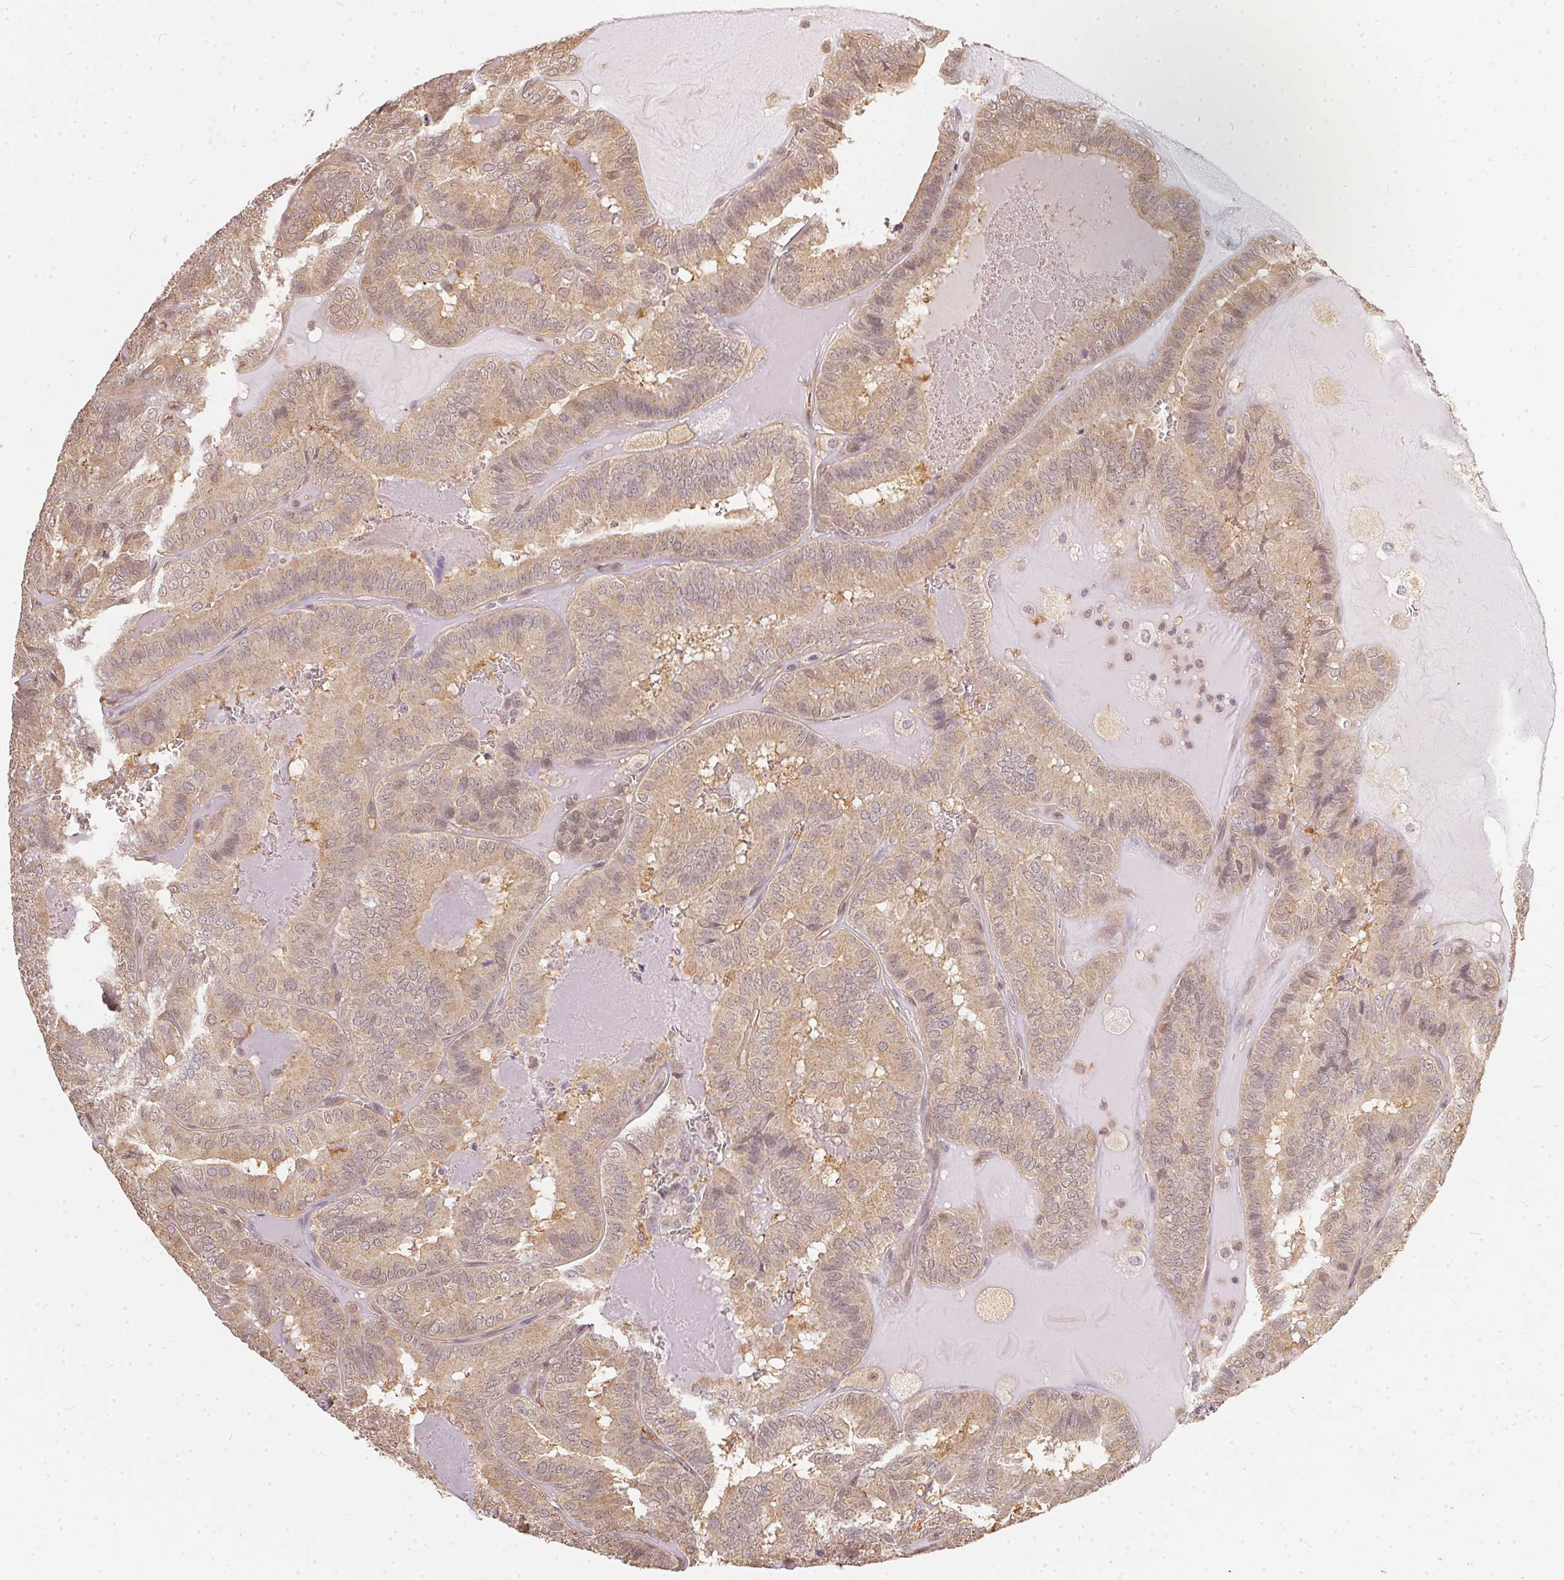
{"staining": {"intensity": "weak", "quantity": ">75%", "location": "cytoplasmic/membranous"}, "tissue": "thyroid cancer", "cell_type": "Tumor cells", "image_type": "cancer", "snomed": [{"axis": "morphology", "description": "Papillary adenocarcinoma, NOS"}, {"axis": "topography", "description": "Thyroid gland"}], "caption": "There is low levels of weak cytoplasmic/membranous expression in tumor cells of thyroid cancer (papillary adenocarcinoma), as demonstrated by immunohistochemical staining (brown color).", "gene": "BLMH", "patient": {"sex": "female", "age": 75}}